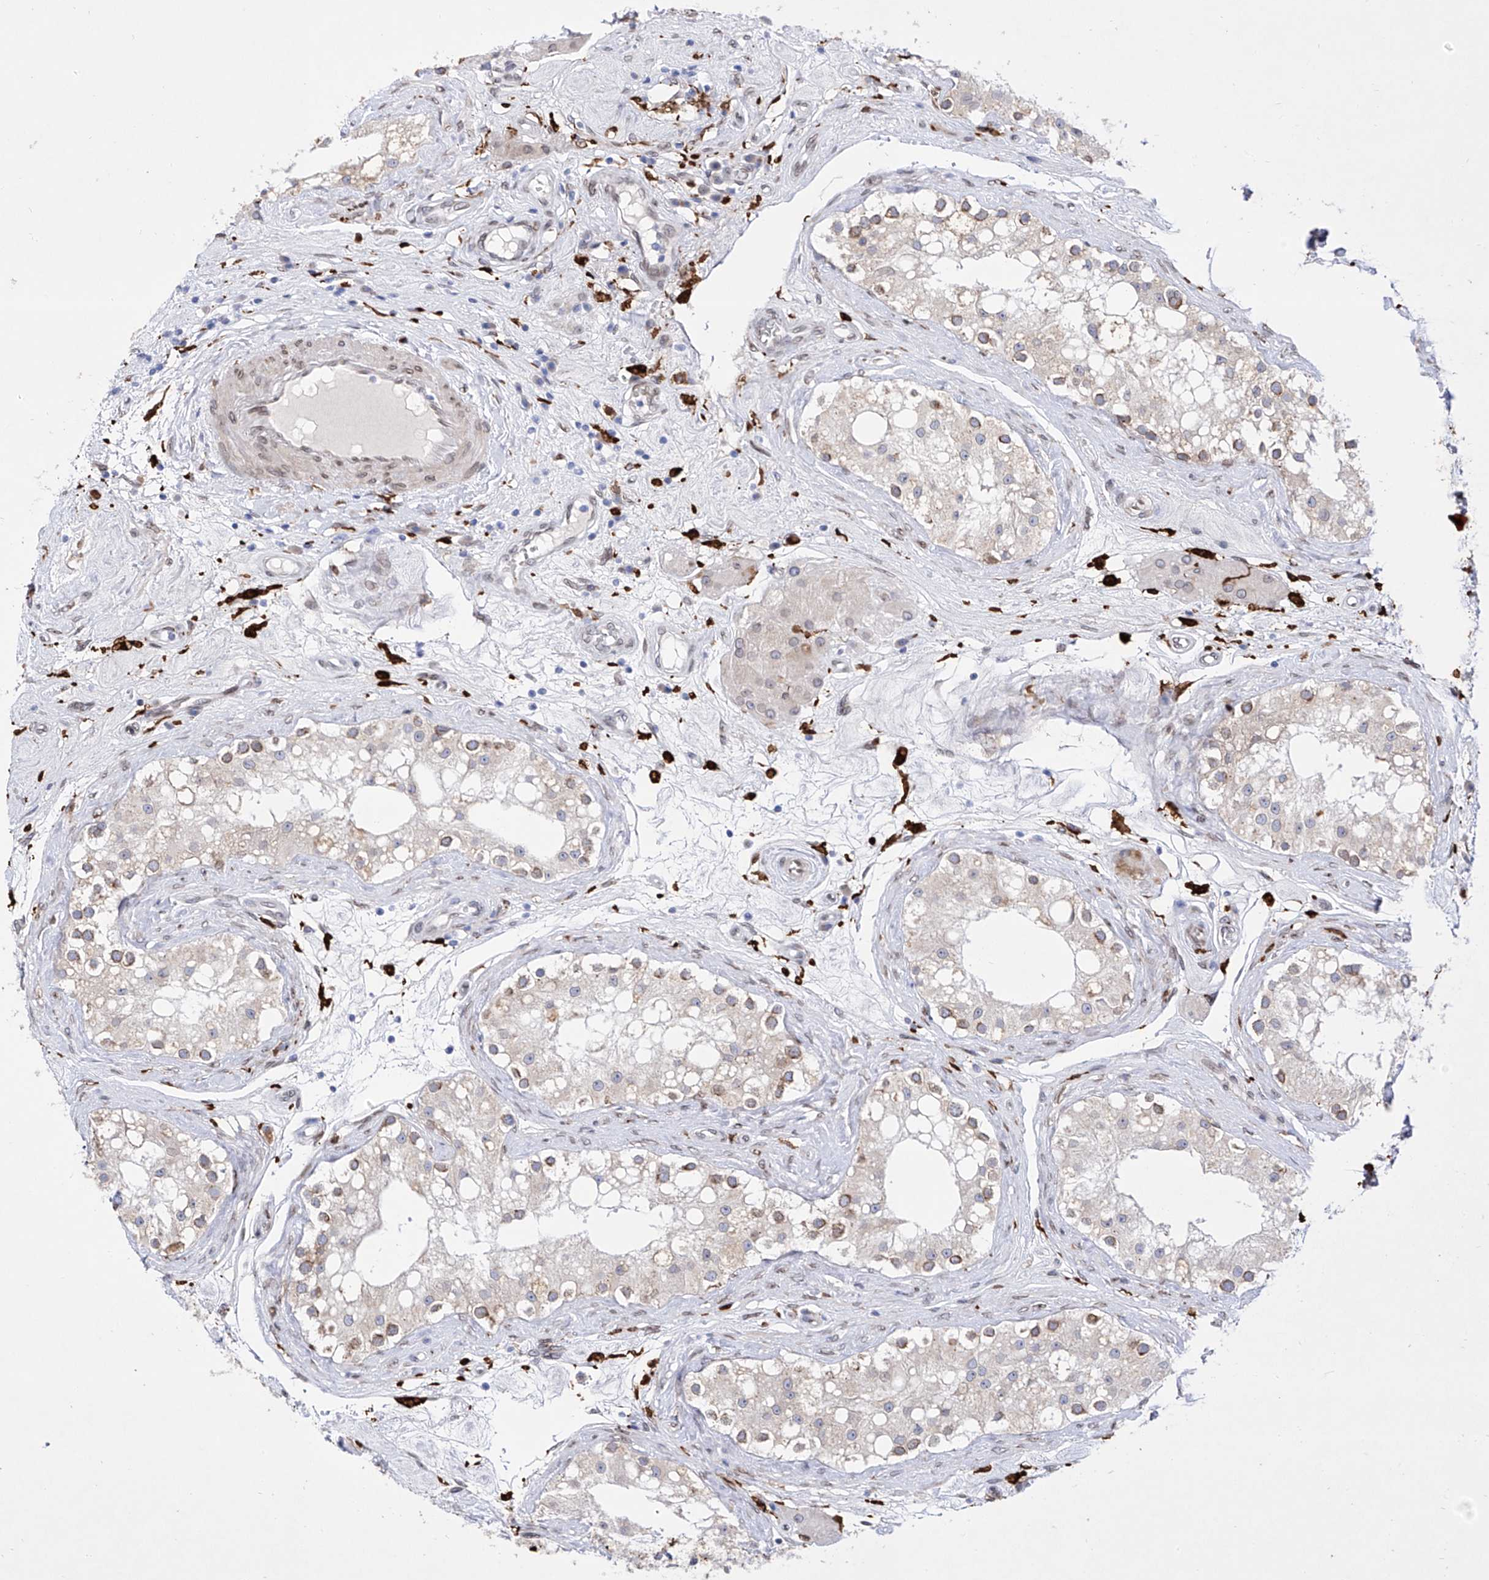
{"staining": {"intensity": "moderate", "quantity": "<25%", "location": "cytoplasmic/membranous"}, "tissue": "testis", "cell_type": "Cells in seminiferous ducts", "image_type": "normal", "snomed": [{"axis": "morphology", "description": "Normal tissue, NOS"}, {"axis": "topography", "description": "Testis"}], "caption": "Immunohistochemistry (IHC) of unremarkable testis exhibits low levels of moderate cytoplasmic/membranous positivity in approximately <25% of cells in seminiferous ducts.", "gene": "LCLAT1", "patient": {"sex": "male", "age": 84}}